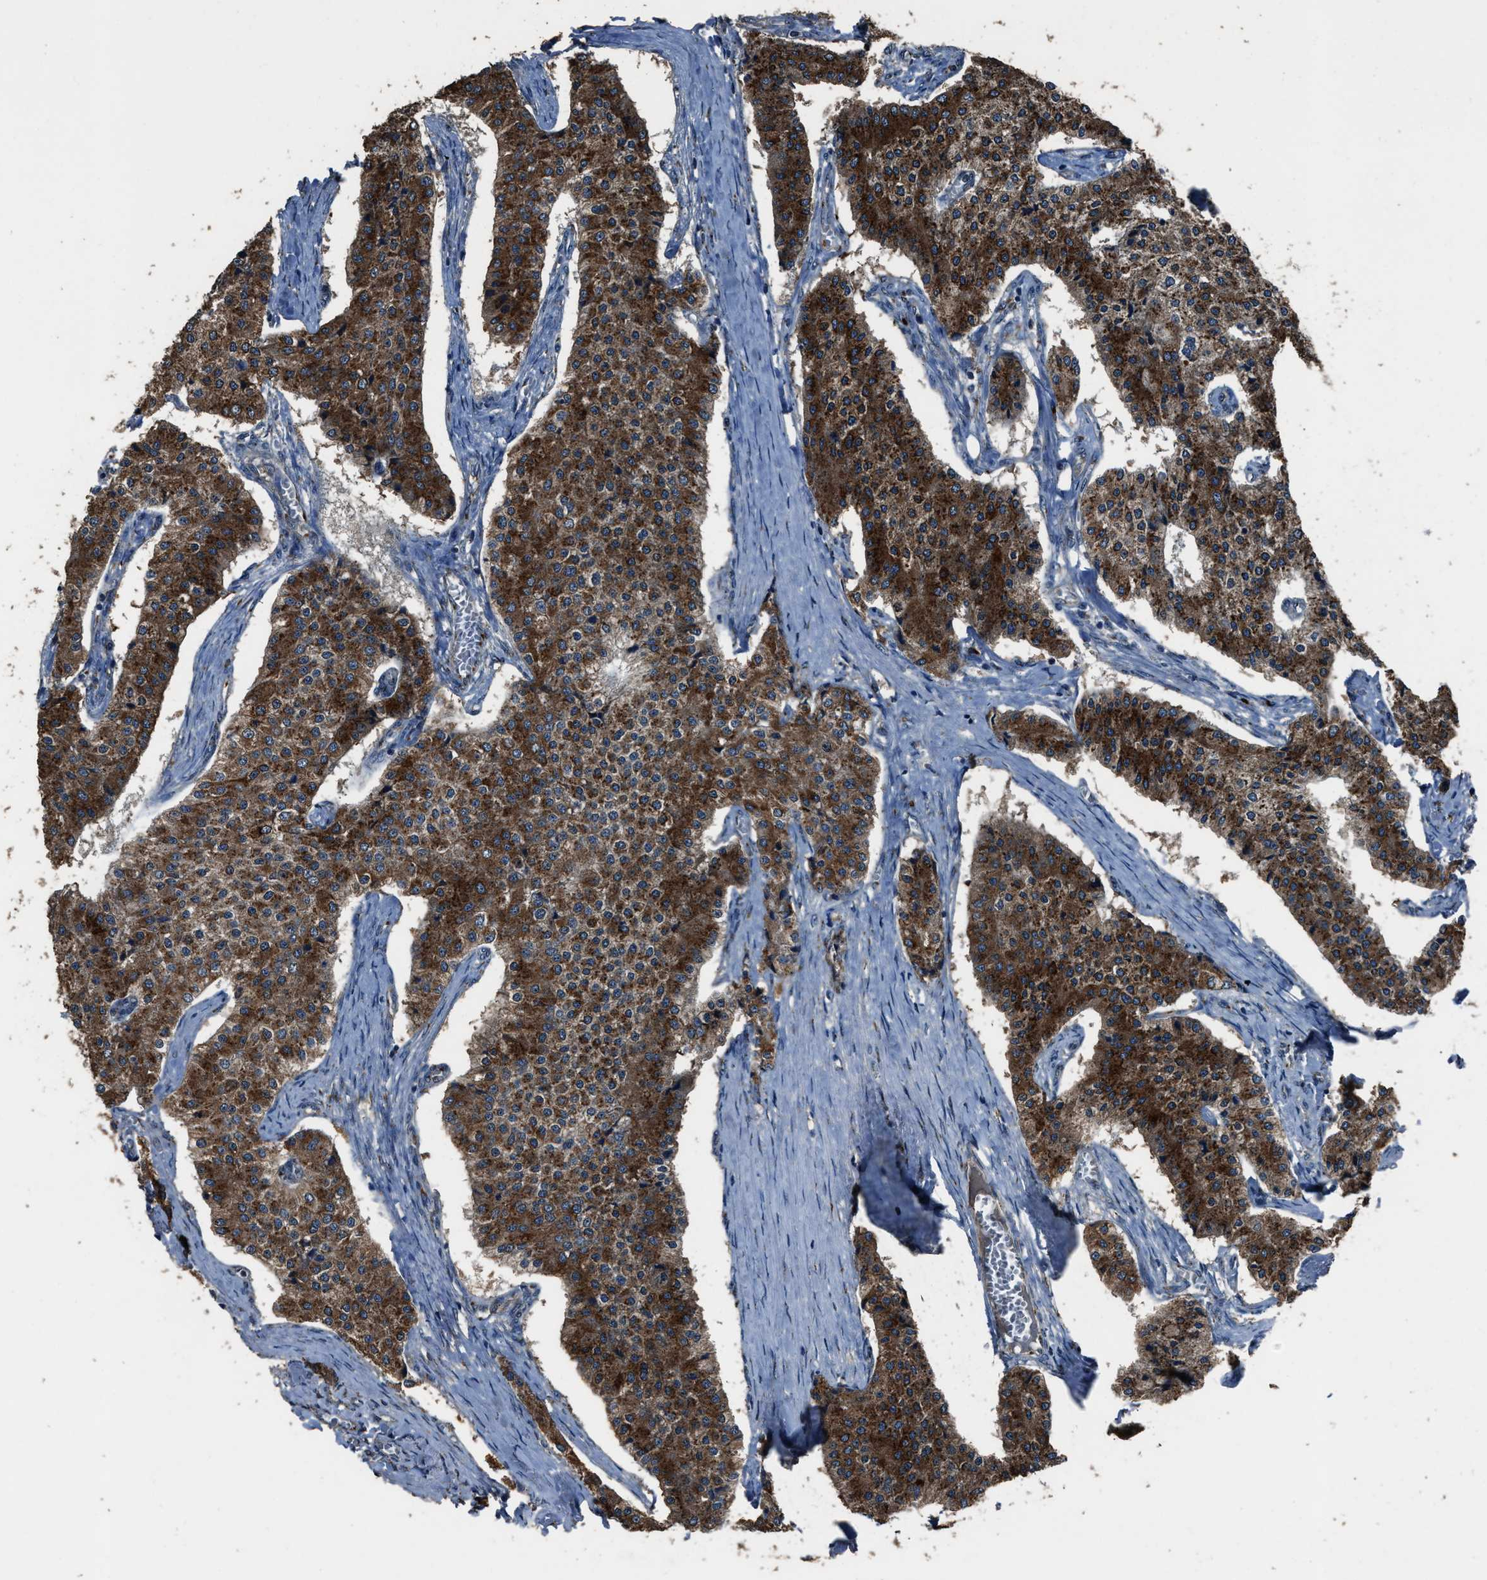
{"staining": {"intensity": "moderate", "quantity": ">75%", "location": "cytoplasmic/membranous"}, "tissue": "carcinoid", "cell_type": "Tumor cells", "image_type": "cancer", "snomed": [{"axis": "morphology", "description": "Carcinoid, malignant, NOS"}, {"axis": "topography", "description": "Colon"}], "caption": "Carcinoid stained with a brown dye demonstrates moderate cytoplasmic/membranous positive staining in approximately >75% of tumor cells.", "gene": "SLC38A10", "patient": {"sex": "female", "age": 52}}